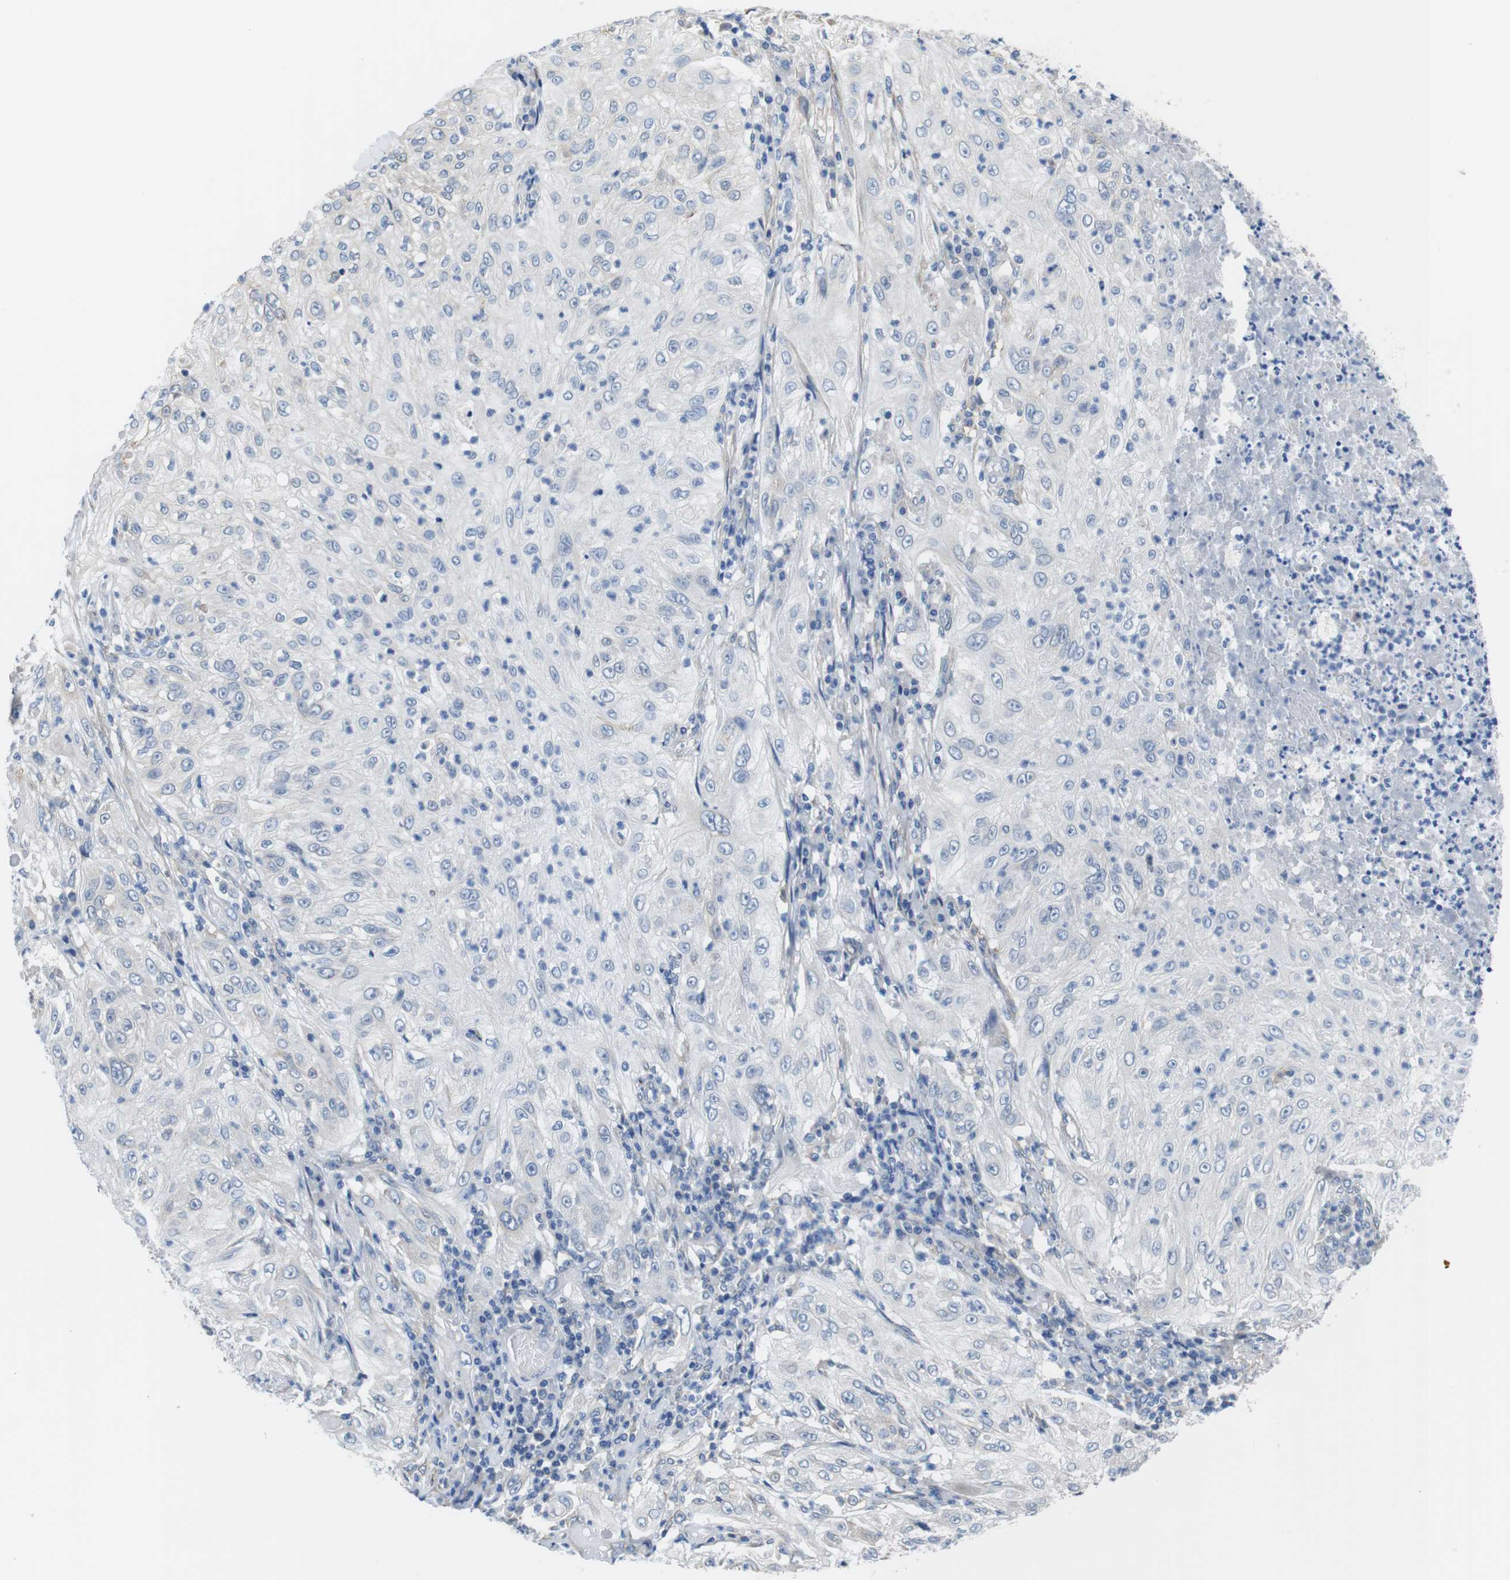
{"staining": {"intensity": "negative", "quantity": "none", "location": "none"}, "tissue": "lung cancer", "cell_type": "Tumor cells", "image_type": "cancer", "snomed": [{"axis": "morphology", "description": "Inflammation, NOS"}, {"axis": "morphology", "description": "Squamous cell carcinoma, NOS"}, {"axis": "topography", "description": "Lymph node"}, {"axis": "topography", "description": "Soft tissue"}, {"axis": "topography", "description": "Lung"}], "caption": "Tumor cells are negative for protein expression in human squamous cell carcinoma (lung). (Brightfield microscopy of DAB immunohistochemistry at high magnification).", "gene": "CDH8", "patient": {"sex": "male", "age": 66}}